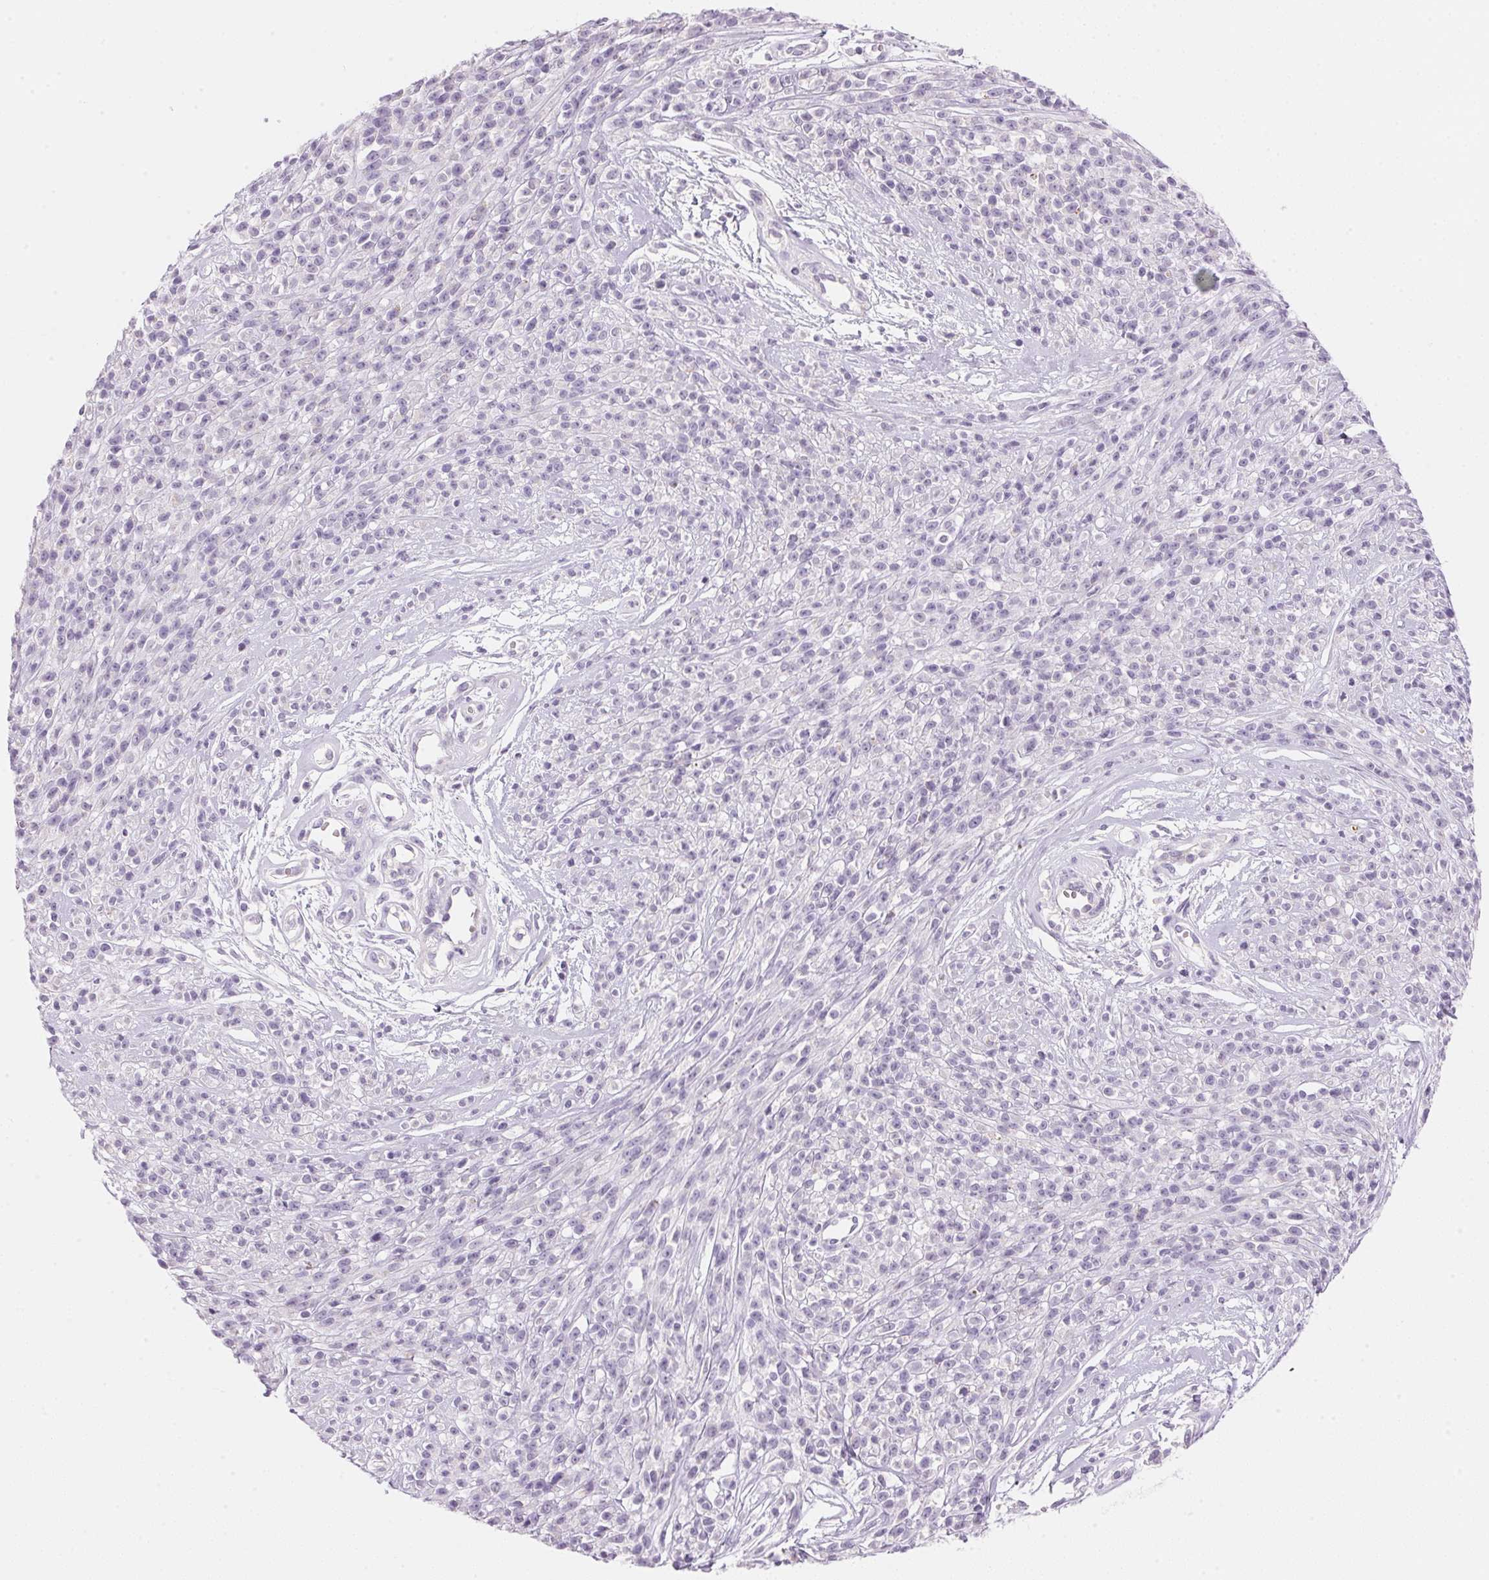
{"staining": {"intensity": "negative", "quantity": "none", "location": "none"}, "tissue": "melanoma", "cell_type": "Tumor cells", "image_type": "cancer", "snomed": [{"axis": "morphology", "description": "Malignant melanoma, NOS"}, {"axis": "topography", "description": "Skin"}, {"axis": "topography", "description": "Skin of trunk"}], "caption": "The IHC histopathology image has no significant positivity in tumor cells of melanoma tissue.", "gene": "CYP11B1", "patient": {"sex": "male", "age": 74}}